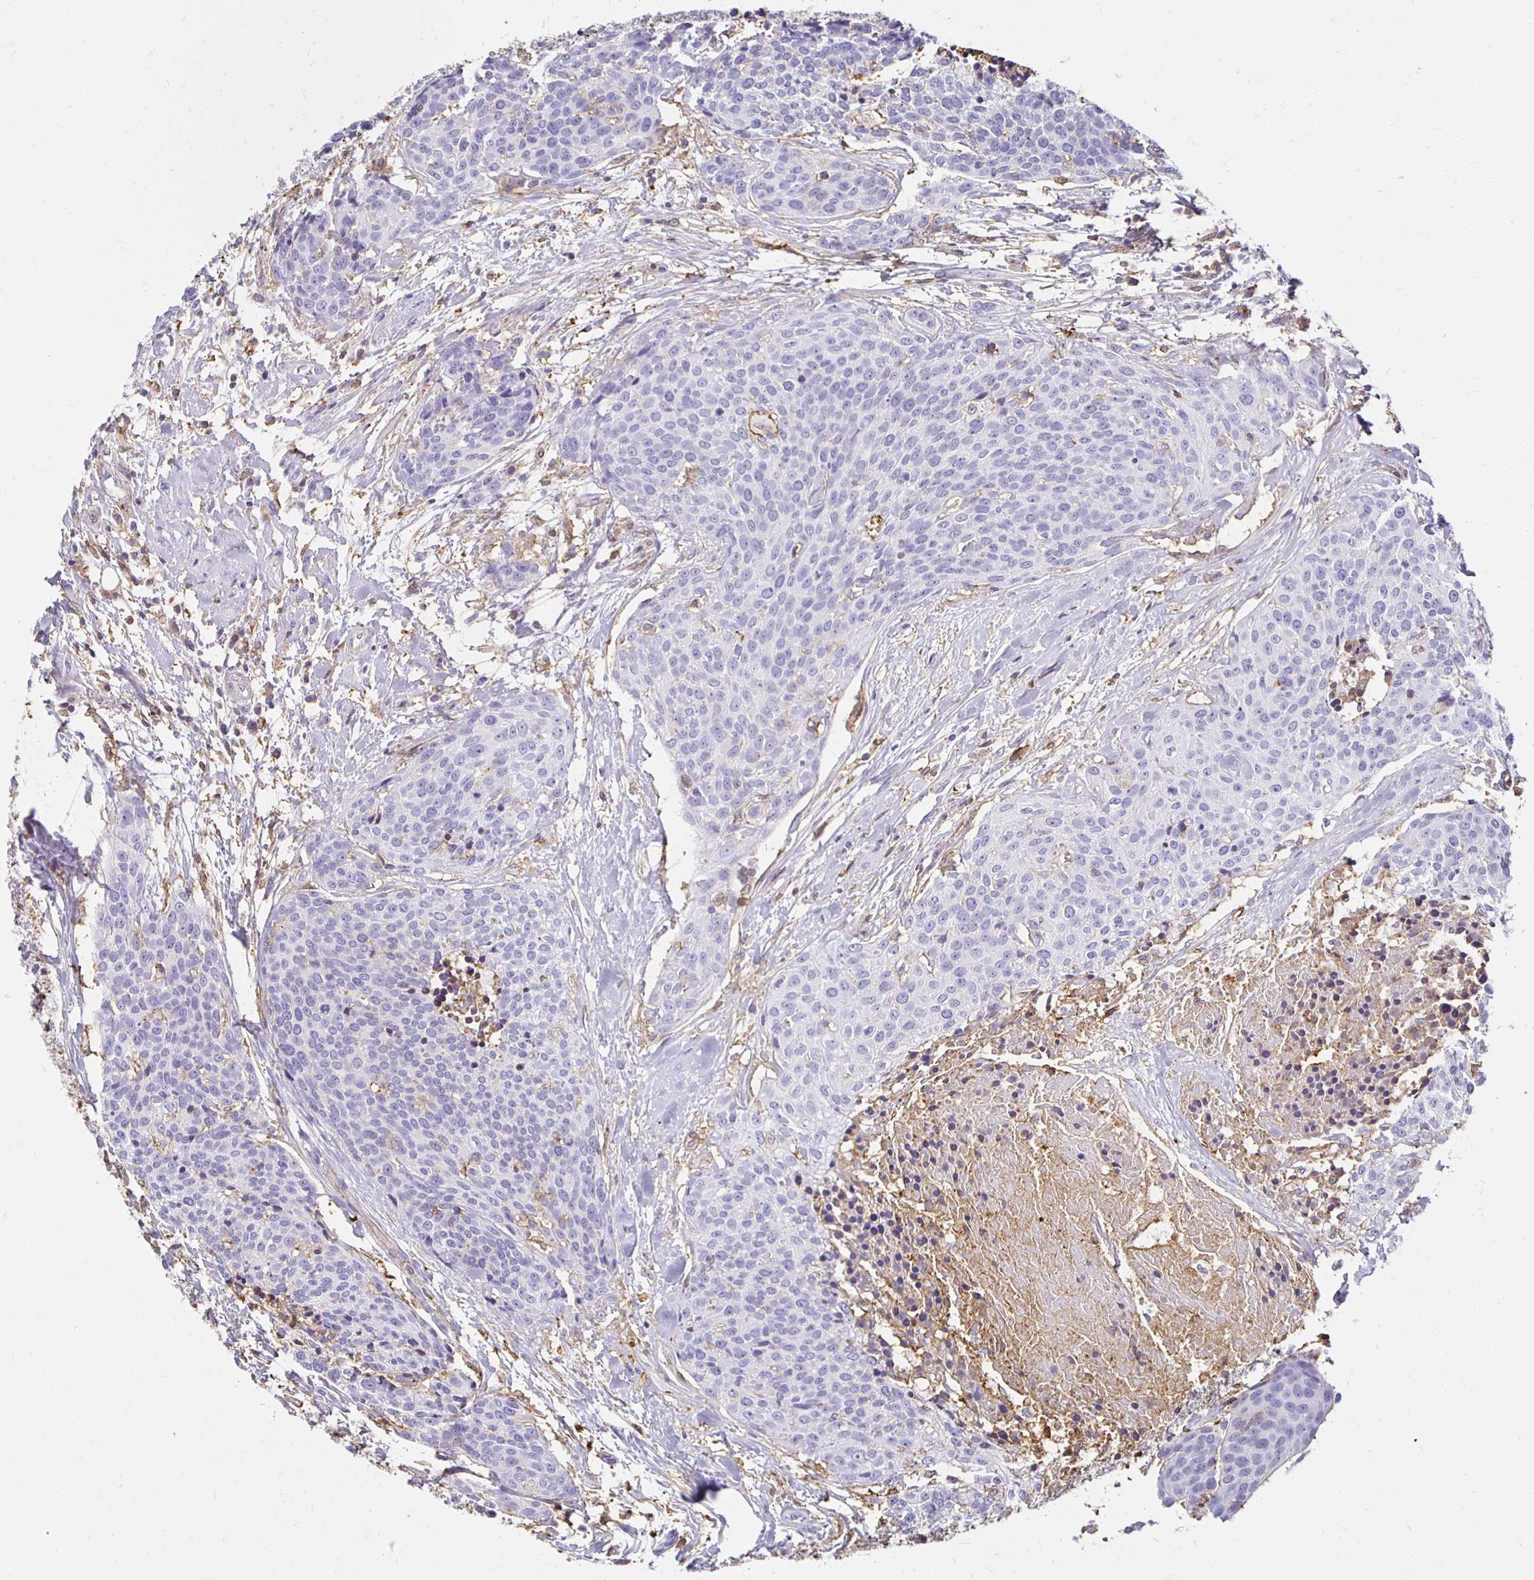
{"staining": {"intensity": "negative", "quantity": "none", "location": "none"}, "tissue": "head and neck cancer", "cell_type": "Tumor cells", "image_type": "cancer", "snomed": [{"axis": "morphology", "description": "Squamous cell carcinoma, NOS"}, {"axis": "topography", "description": "Oral tissue"}, {"axis": "topography", "description": "Head-Neck"}], "caption": "Immunohistochemical staining of human head and neck cancer displays no significant positivity in tumor cells.", "gene": "TAS1R3", "patient": {"sex": "male", "age": 64}}